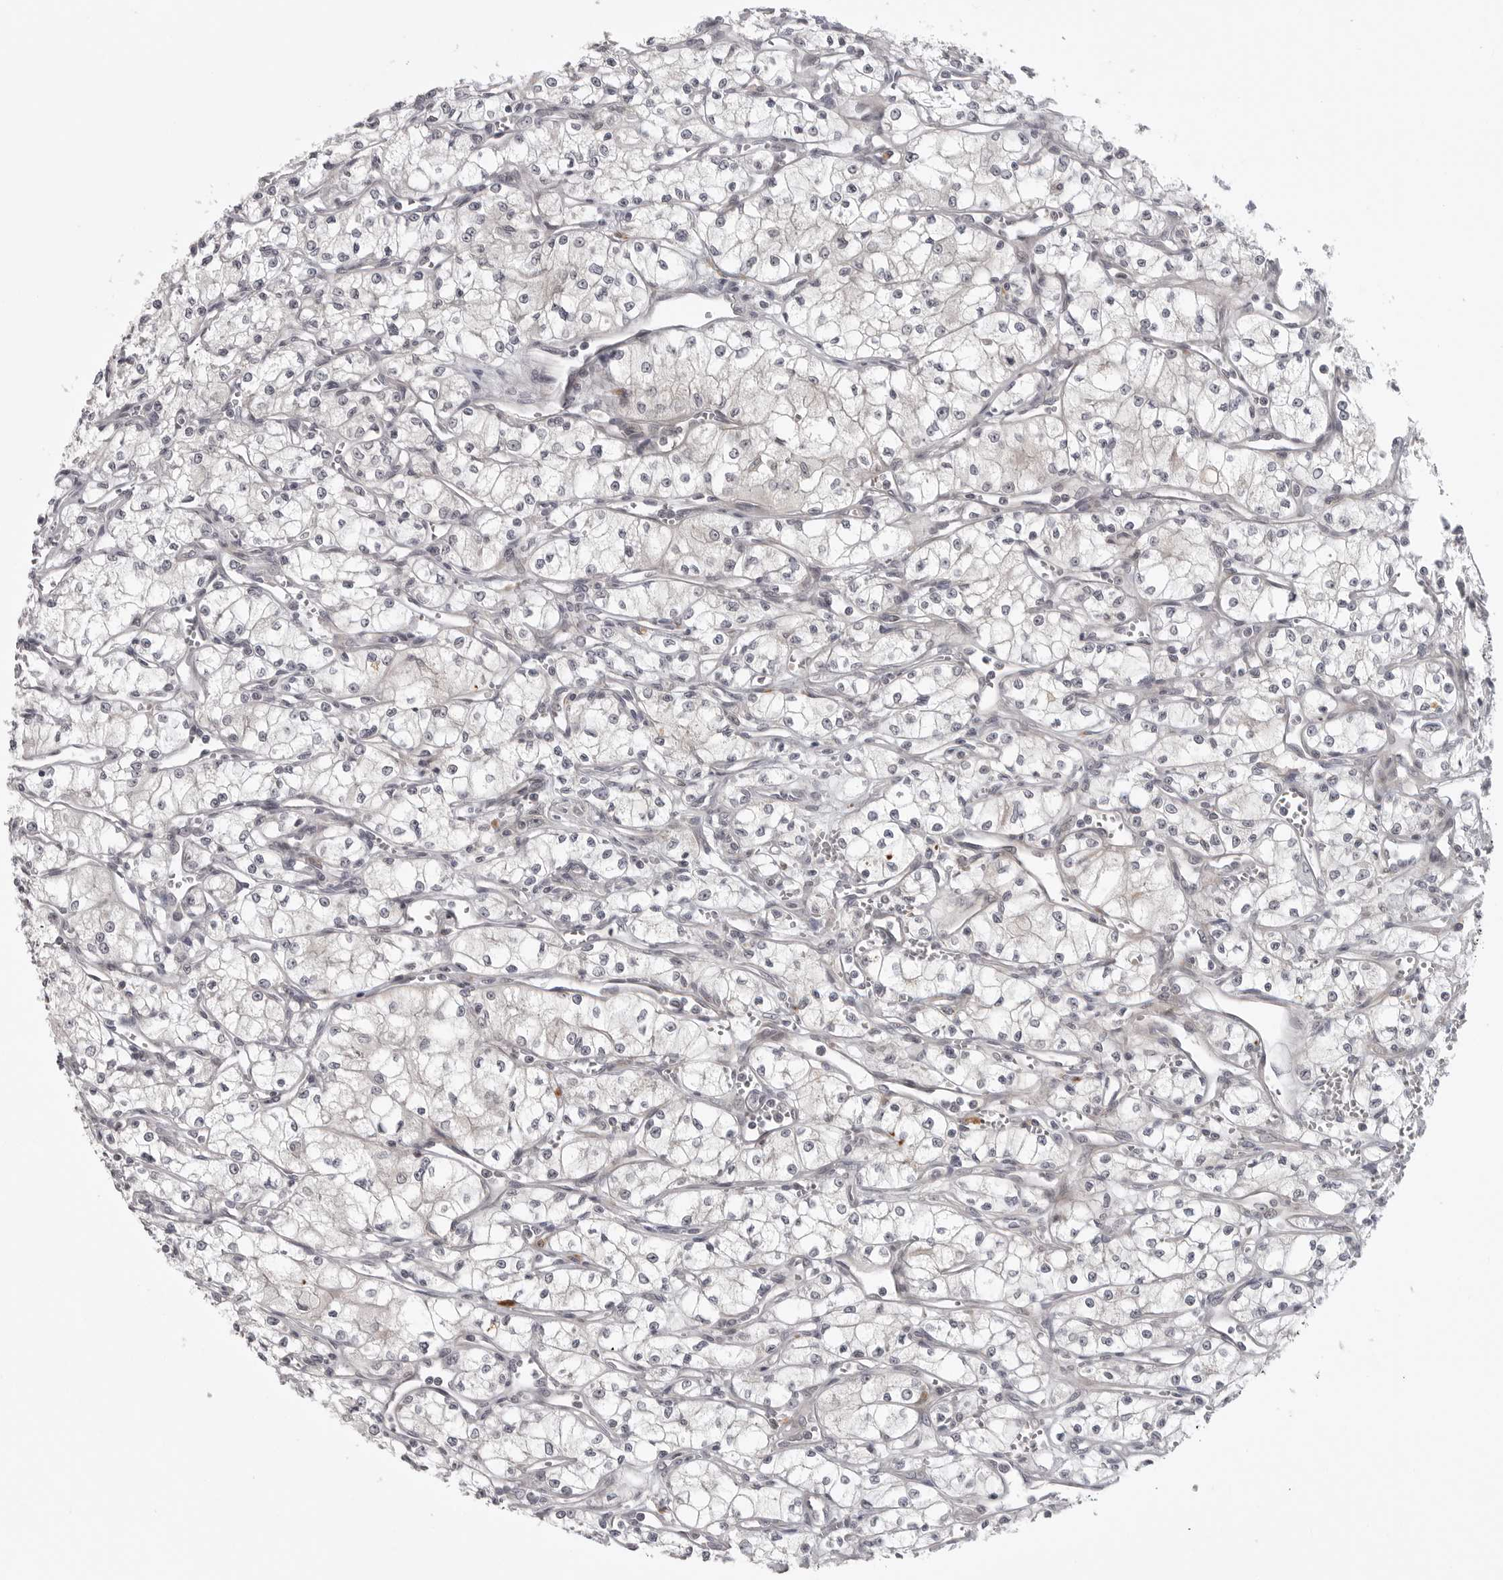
{"staining": {"intensity": "negative", "quantity": "none", "location": "none"}, "tissue": "renal cancer", "cell_type": "Tumor cells", "image_type": "cancer", "snomed": [{"axis": "morphology", "description": "Adenocarcinoma, NOS"}, {"axis": "topography", "description": "Kidney"}], "caption": "Tumor cells are negative for protein expression in human renal cancer.", "gene": "CD300LD", "patient": {"sex": "male", "age": 59}}